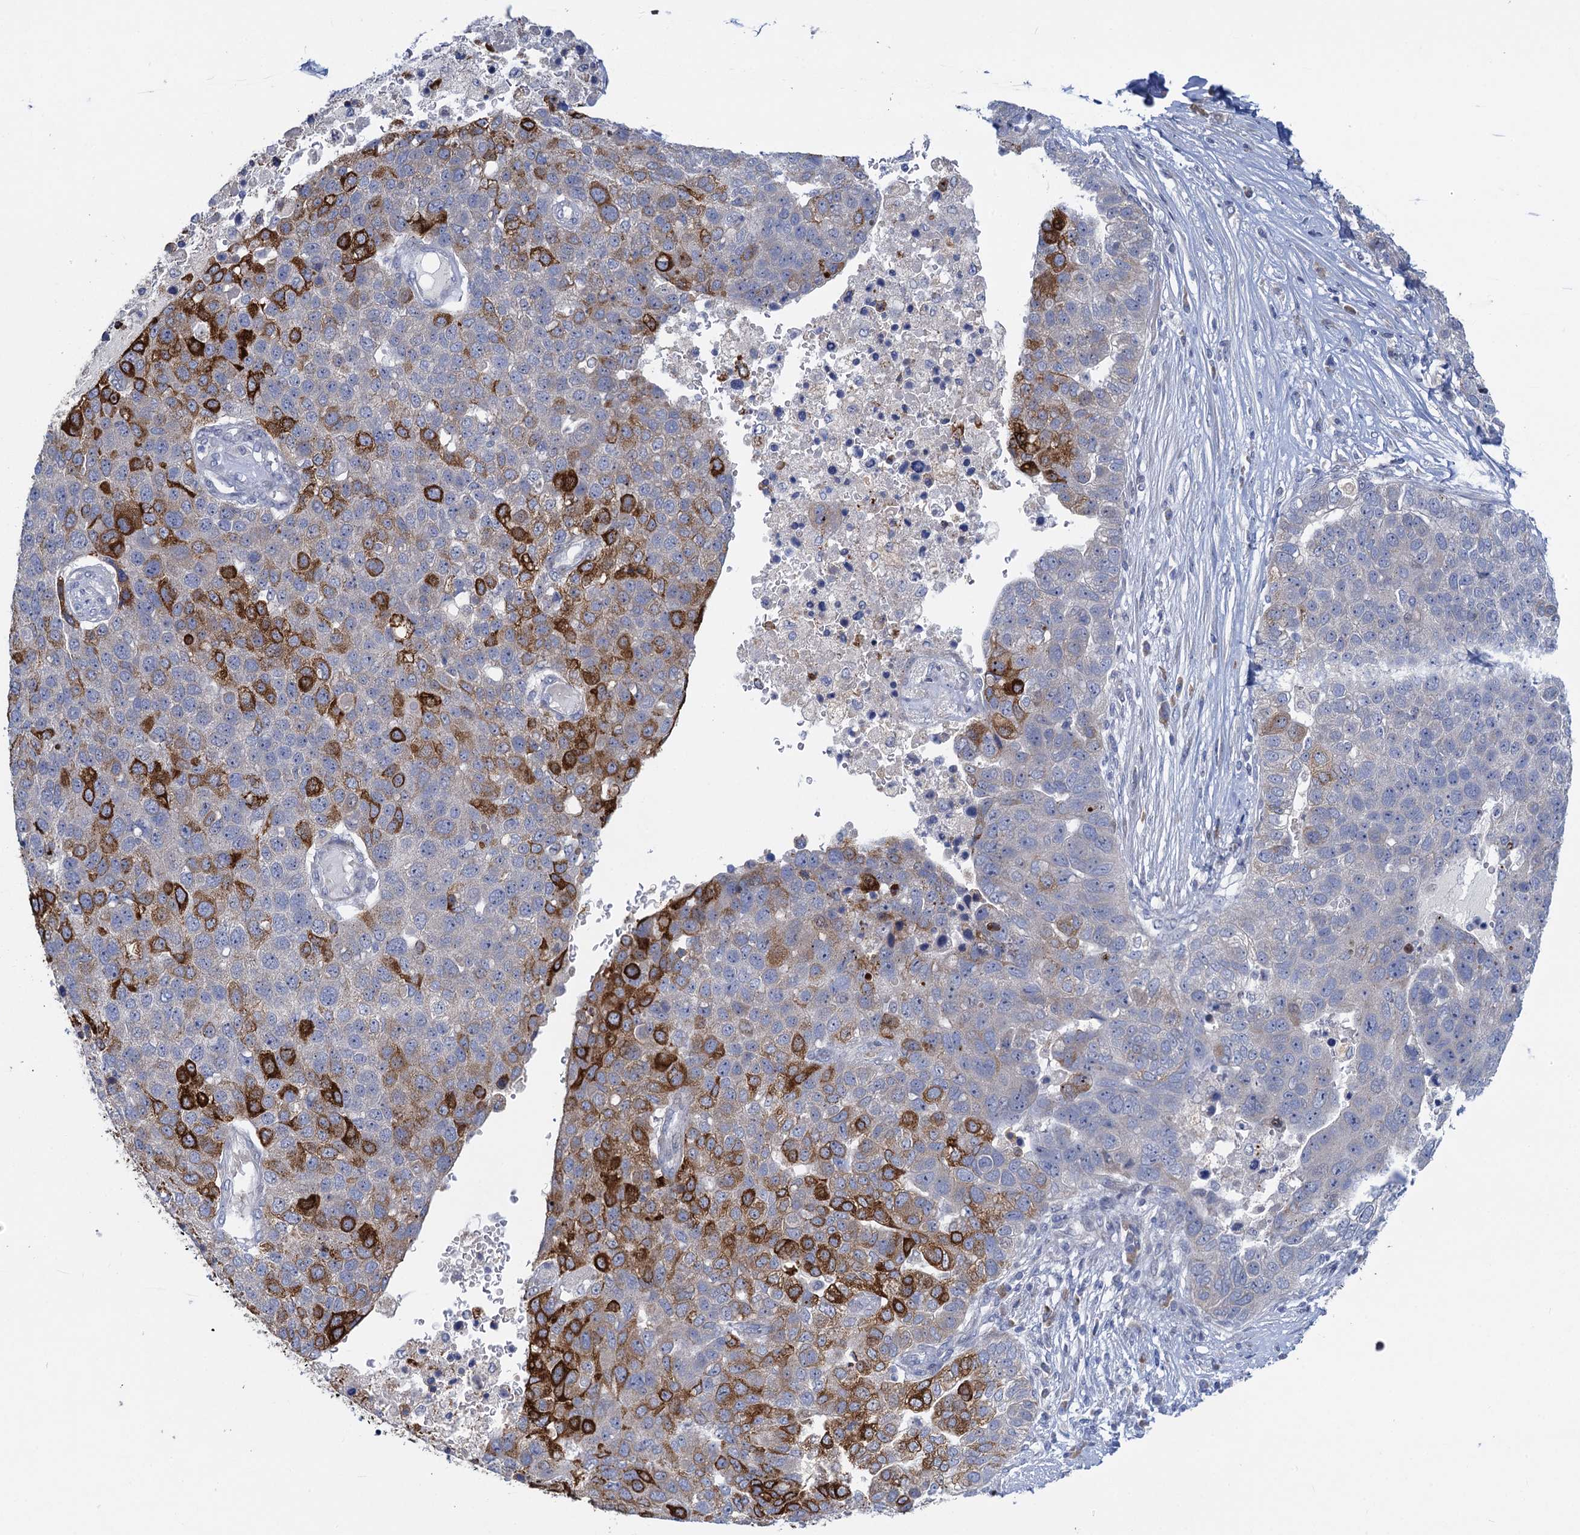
{"staining": {"intensity": "strong", "quantity": "<25%", "location": "cytoplasmic/membranous"}, "tissue": "pancreatic cancer", "cell_type": "Tumor cells", "image_type": "cancer", "snomed": [{"axis": "morphology", "description": "Adenocarcinoma, NOS"}, {"axis": "topography", "description": "Pancreas"}], "caption": "Pancreatic adenocarcinoma was stained to show a protein in brown. There is medium levels of strong cytoplasmic/membranous expression in approximately <25% of tumor cells.", "gene": "QPCTL", "patient": {"sex": "female", "age": 61}}